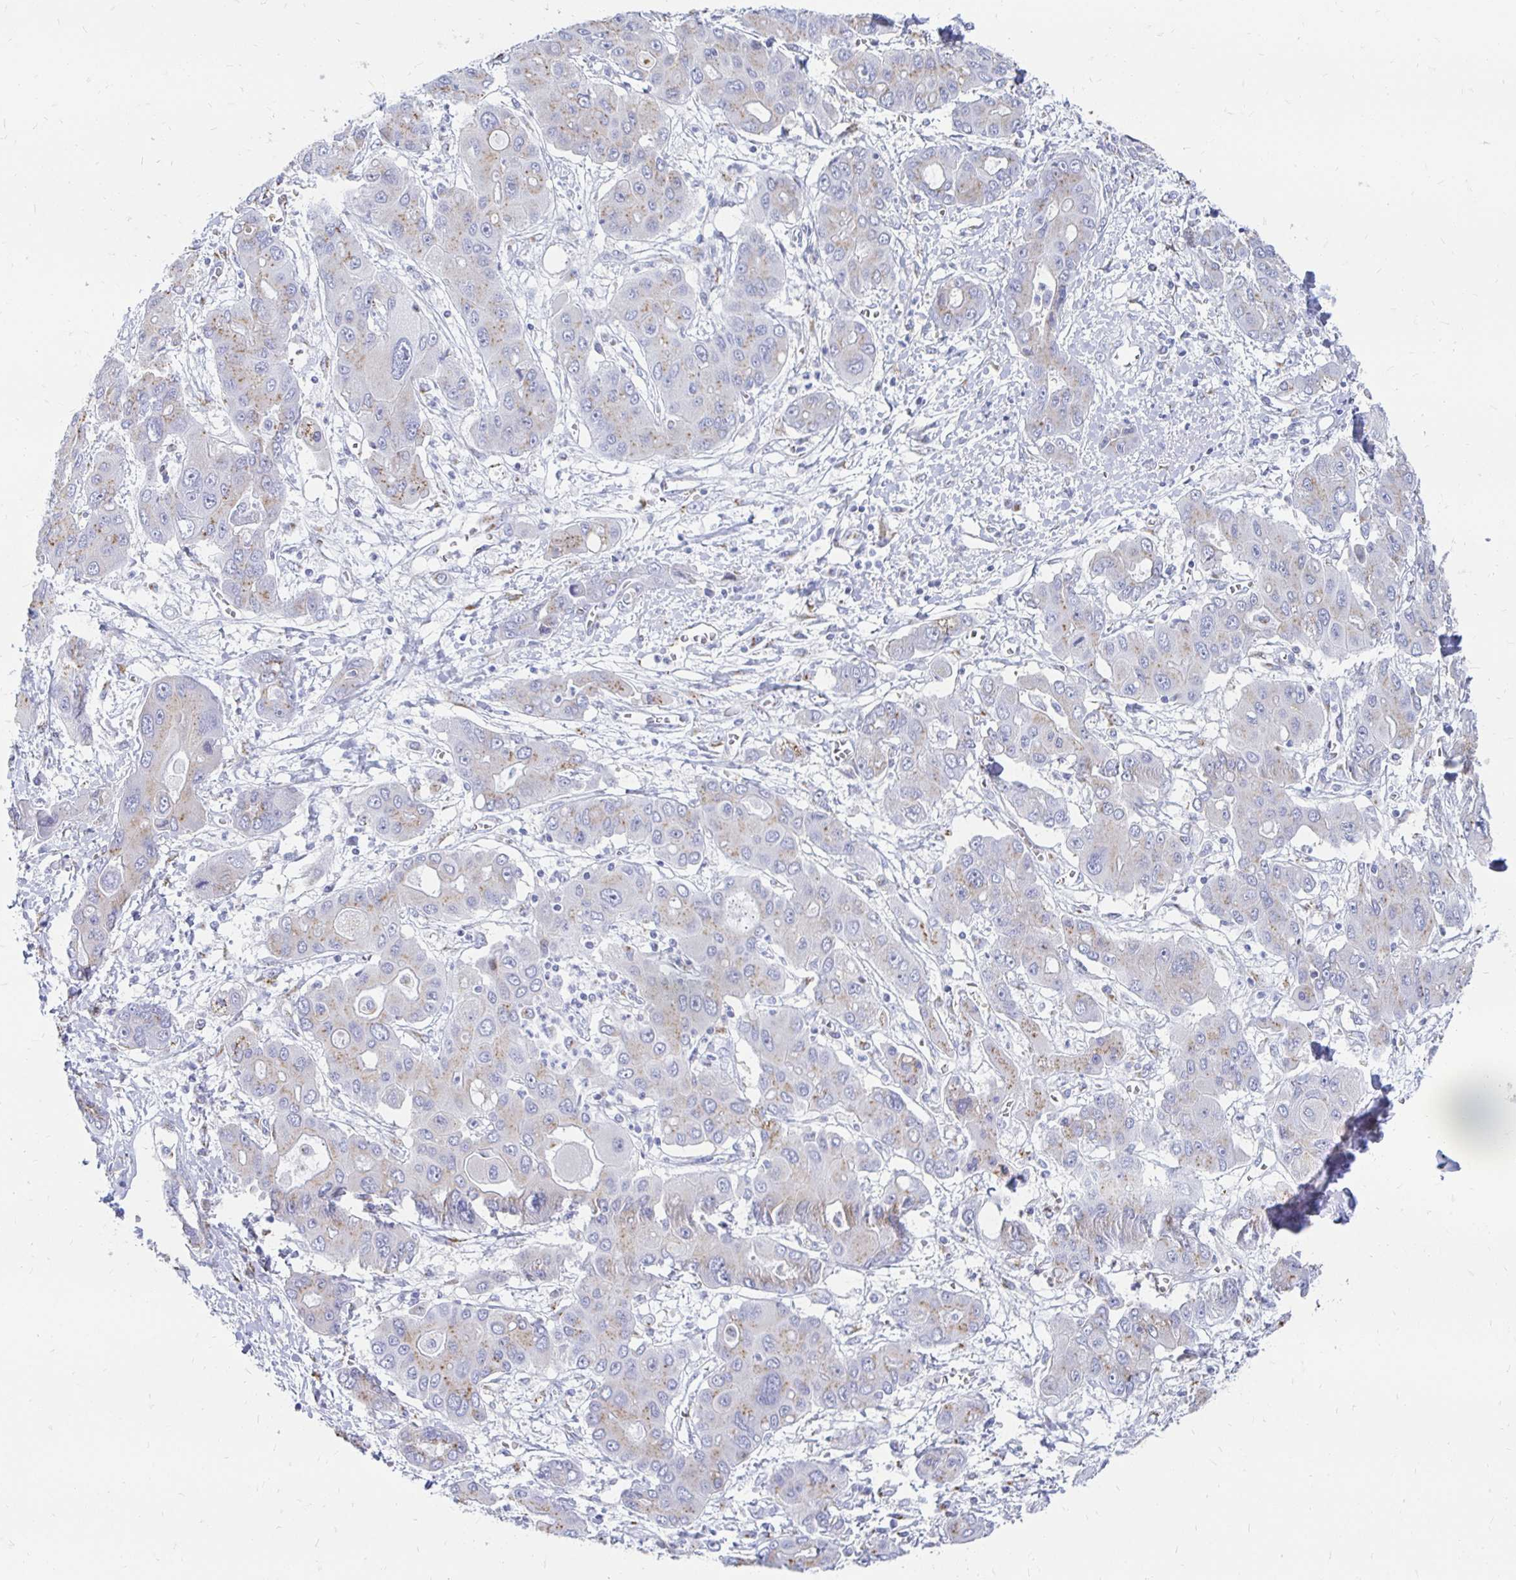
{"staining": {"intensity": "weak", "quantity": "25%-75%", "location": "cytoplasmic/membranous"}, "tissue": "liver cancer", "cell_type": "Tumor cells", "image_type": "cancer", "snomed": [{"axis": "morphology", "description": "Cholangiocarcinoma"}, {"axis": "topography", "description": "Liver"}], "caption": "A brown stain labels weak cytoplasmic/membranous positivity of a protein in human liver cholangiocarcinoma tumor cells.", "gene": "PAGE4", "patient": {"sex": "male", "age": 67}}